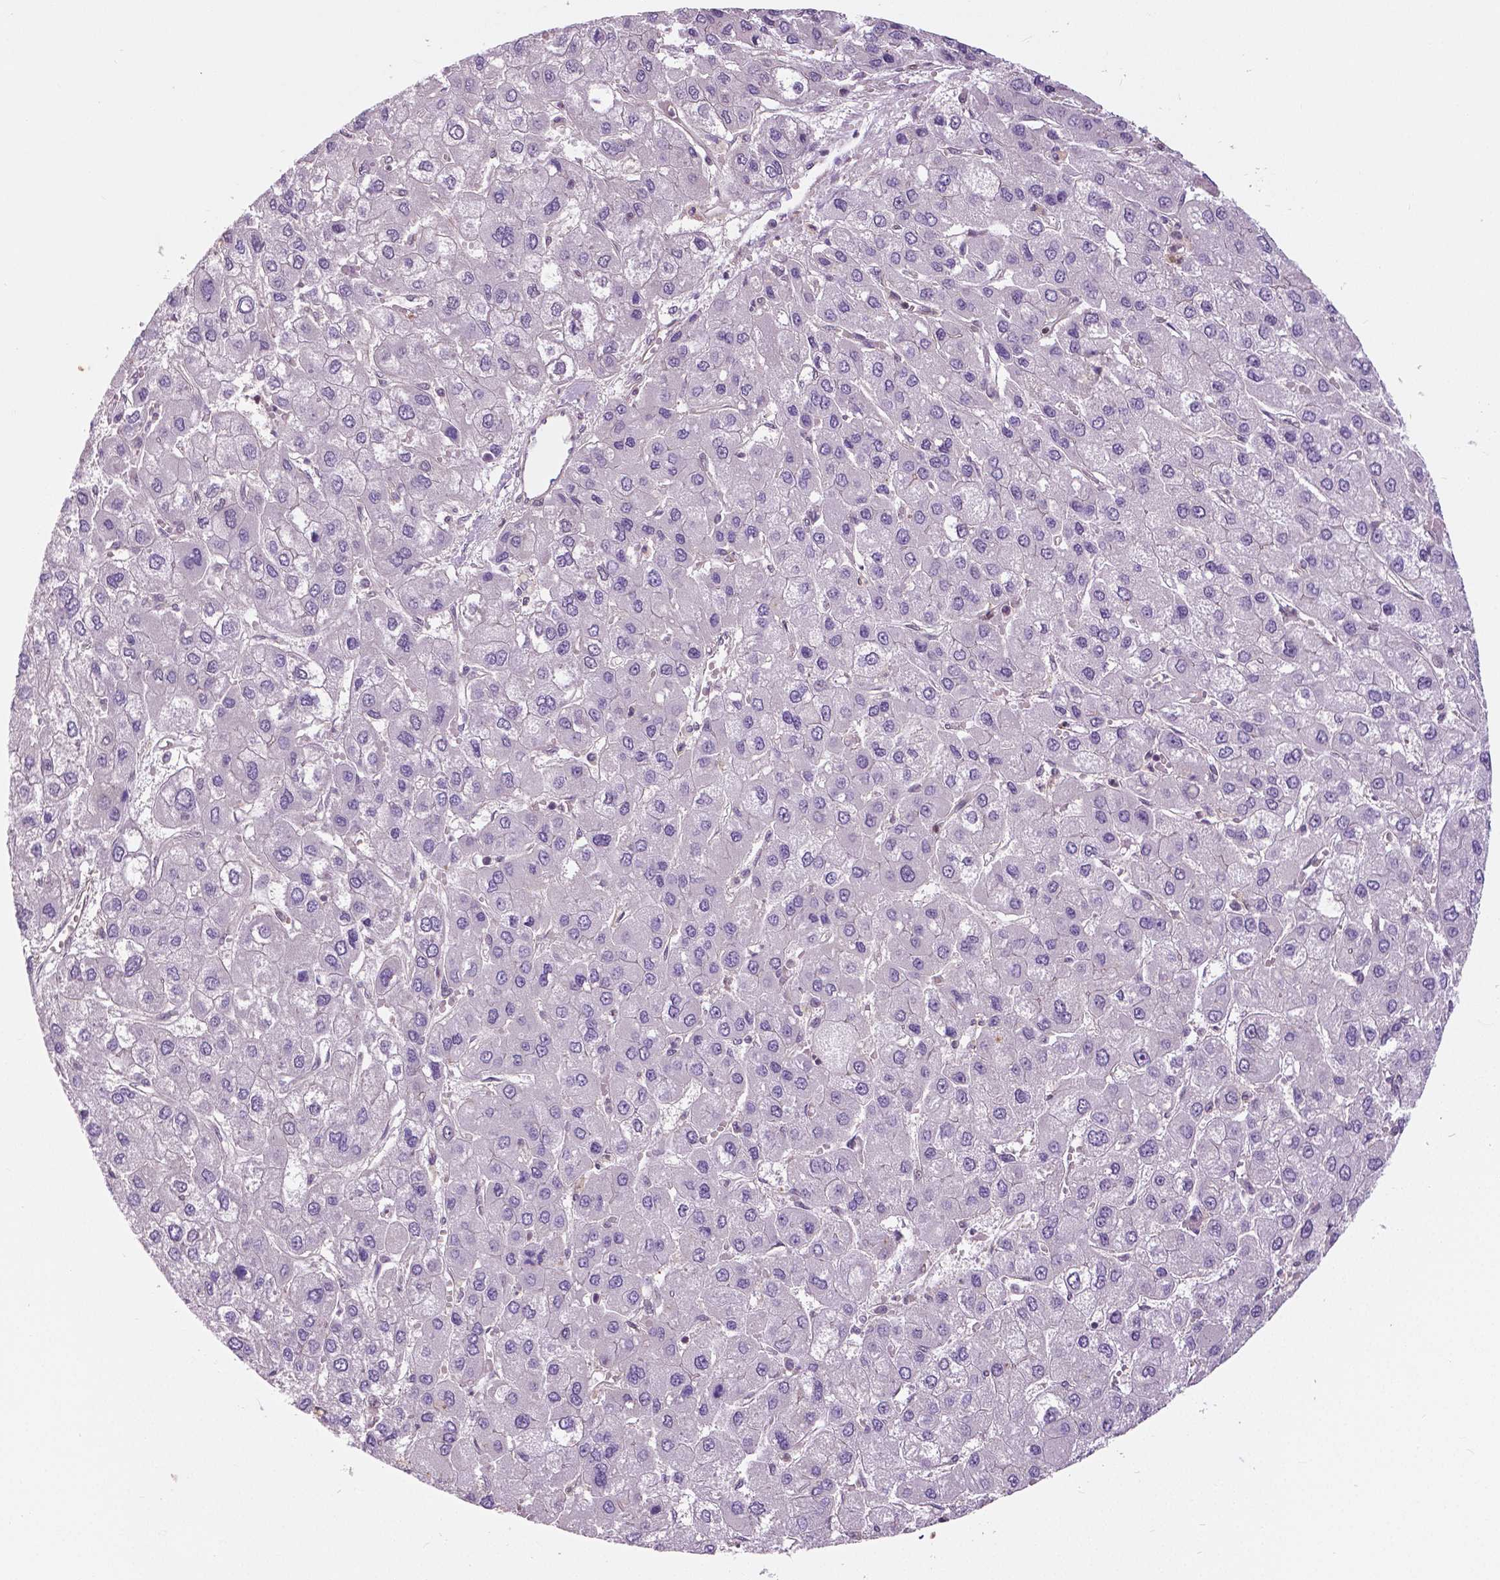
{"staining": {"intensity": "negative", "quantity": "none", "location": "none"}, "tissue": "liver cancer", "cell_type": "Tumor cells", "image_type": "cancer", "snomed": [{"axis": "morphology", "description": "Carcinoma, Hepatocellular, NOS"}, {"axis": "topography", "description": "Liver"}], "caption": "Tumor cells show no significant protein staining in liver cancer (hepatocellular carcinoma).", "gene": "ANXA13", "patient": {"sex": "female", "age": 41}}